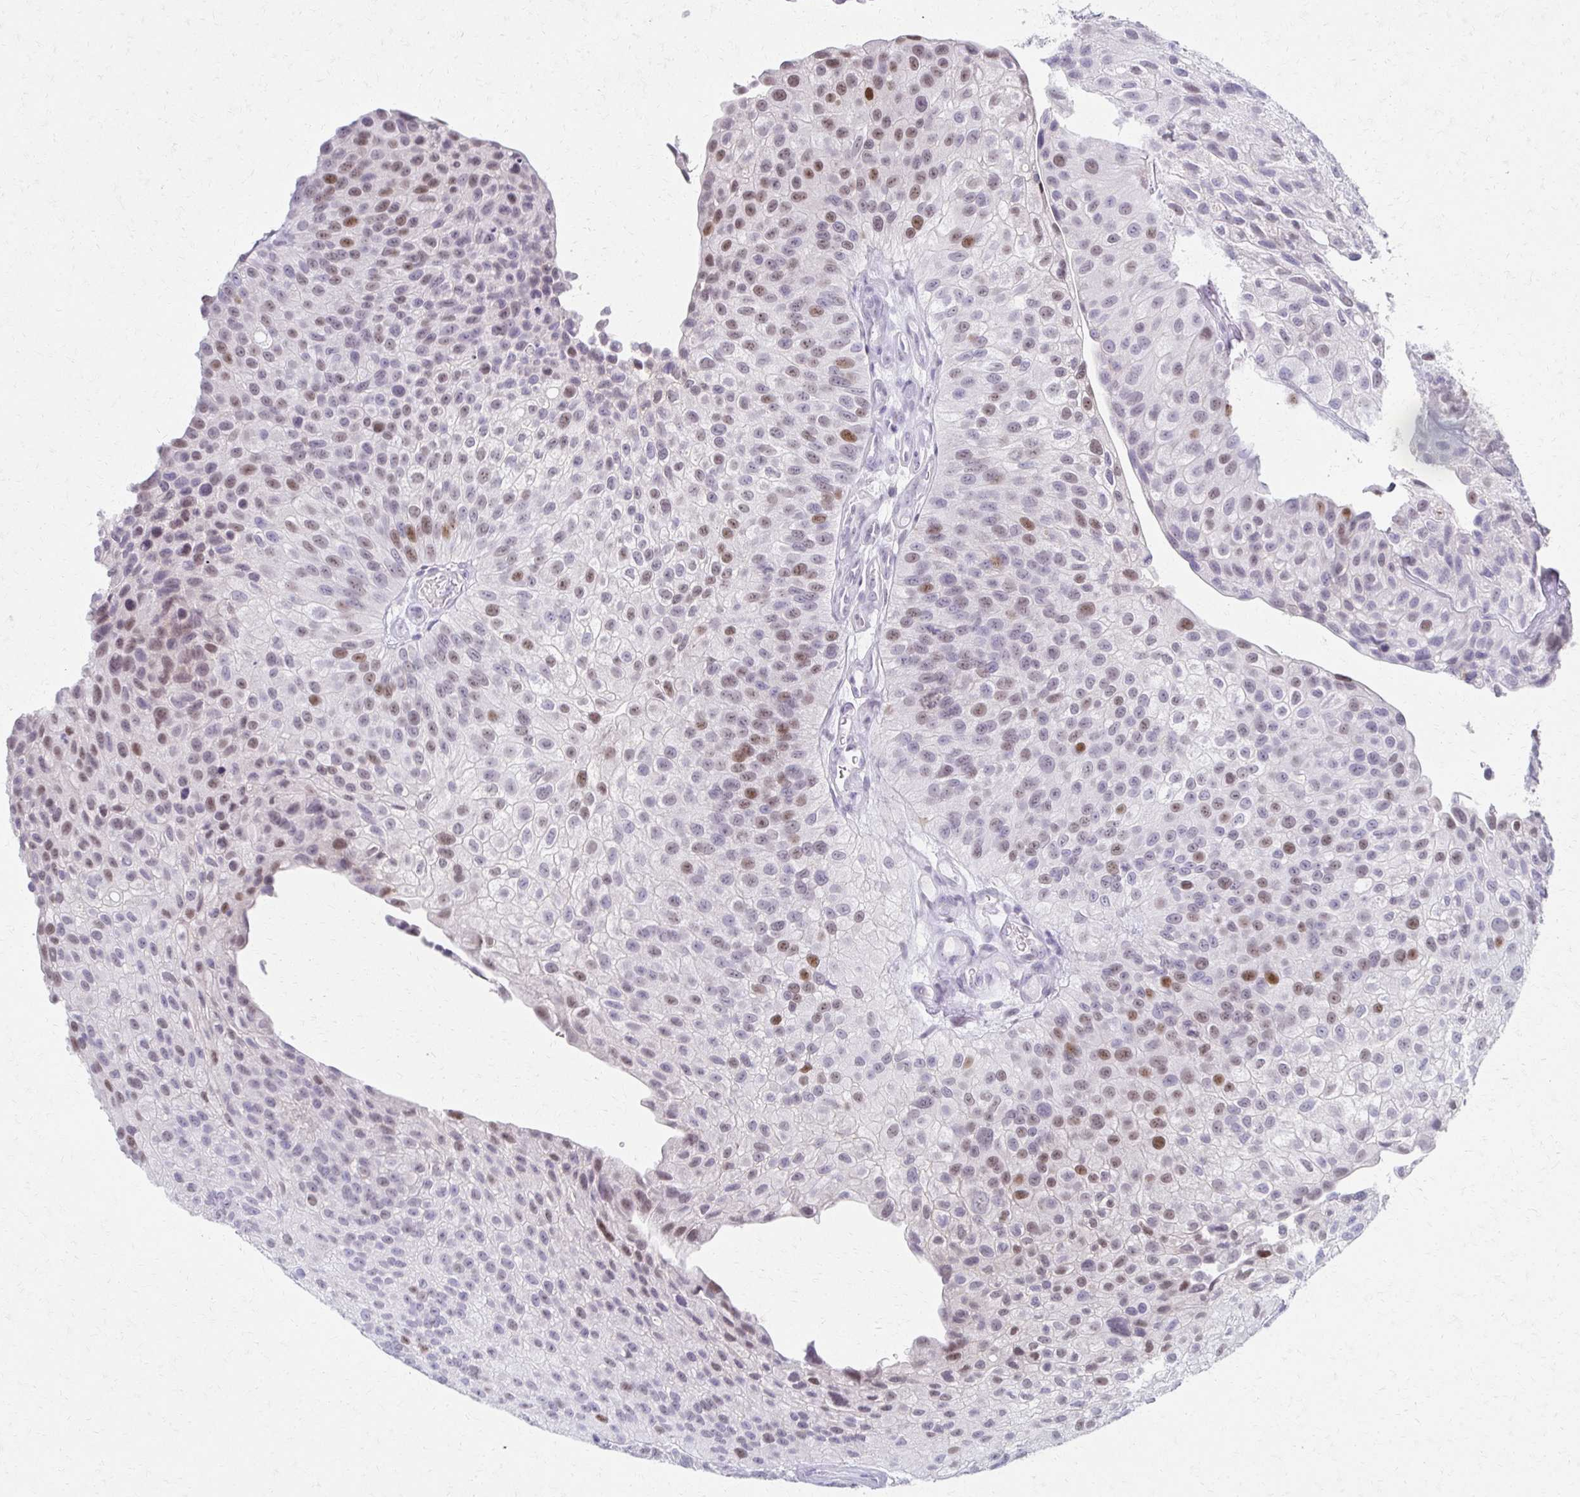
{"staining": {"intensity": "moderate", "quantity": "25%-75%", "location": "nuclear"}, "tissue": "urothelial cancer", "cell_type": "Tumor cells", "image_type": "cancer", "snomed": [{"axis": "morphology", "description": "Urothelial carcinoma, NOS"}, {"axis": "topography", "description": "Urinary bladder"}], "caption": "Tumor cells demonstrate medium levels of moderate nuclear staining in about 25%-75% of cells in urothelial cancer. The protein is stained brown, and the nuclei are stained in blue (DAB (3,3'-diaminobenzidine) IHC with brightfield microscopy, high magnification).", "gene": "MORC4", "patient": {"sex": "male", "age": 87}}